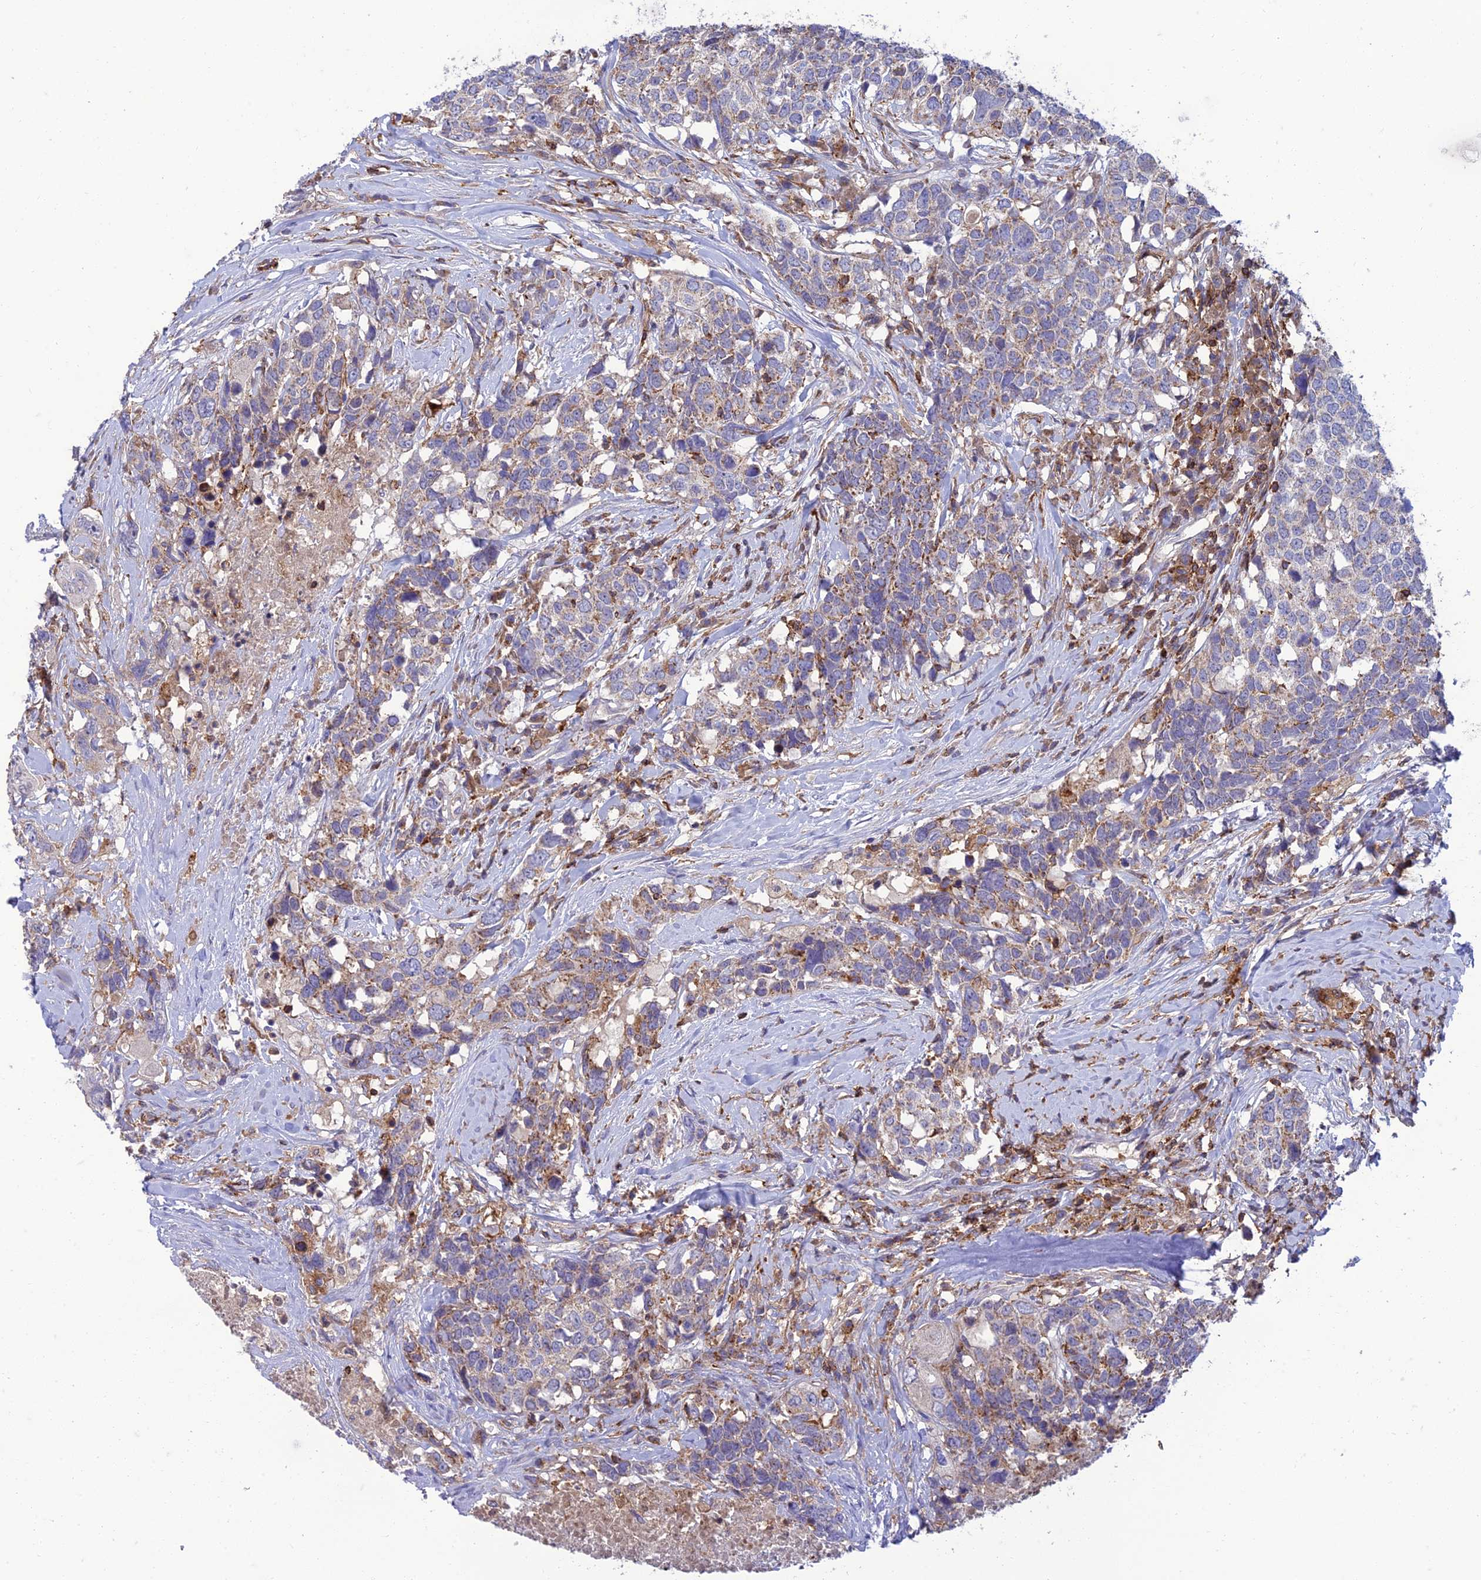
{"staining": {"intensity": "moderate", "quantity": "25%-75%", "location": "cytoplasmic/membranous"}, "tissue": "head and neck cancer", "cell_type": "Tumor cells", "image_type": "cancer", "snomed": [{"axis": "morphology", "description": "Squamous cell carcinoma, NOS"}, {"axis": "topography", "description": "Head-Neck"}], "caption": "Immunohistochemistry (DAB (3,3'-diaminobenzidine)) staining of head and neck squamous cell carcinoma demonstrates moderate cytoplasmic/membranous protein staining in about 25%-75% of tumor cells.", "gene": "IRAK3", "patient": {"sex": "male", "age": 66}}